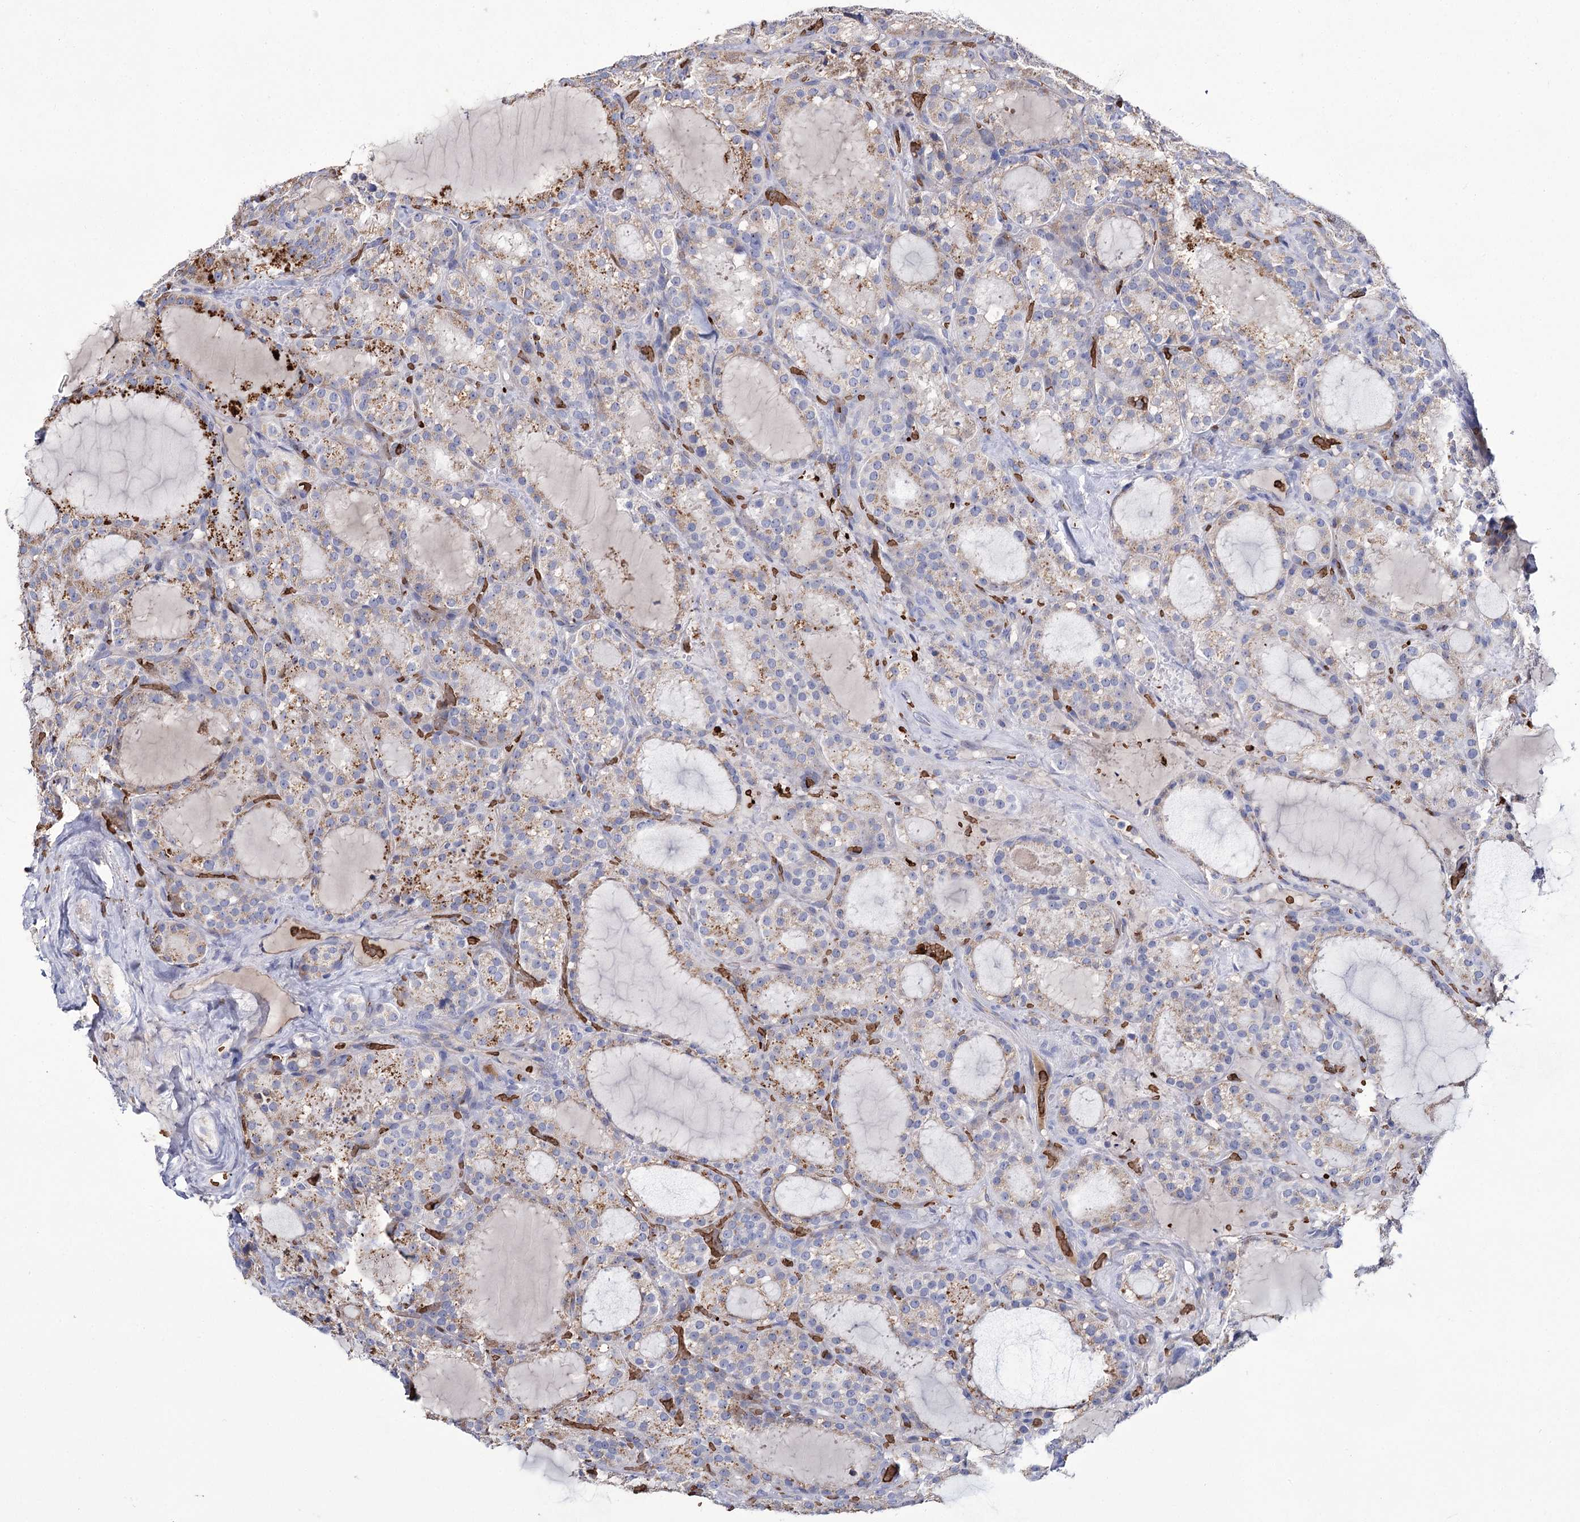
{"staining": {"intensity": "weak", "quantity": "25%-75%", "location": "cytoplasmic/membranous"}, "tissue": "thyroid cancer", "cell_type": "Tumor cells", "image_type": "cancer", "snomed": [{"axis": "morphology", "description": "Papillary adenocarcinoma, NOS"}, {"axis": "topography", "description": "Thyroid gland"}], "caption": "Tumor cells reveal low levels of weak cytoplasmic/membranous positivity in approximately 25%-75% of cells in thyroid cancer (papillary adenocarcinoma). (DAB (3,3'-diaminobenzidine) = brown stain, brightfield microscopy at high magnification).", "gene": "GBF1", "patient": {"sex": "male", "age": 77}}